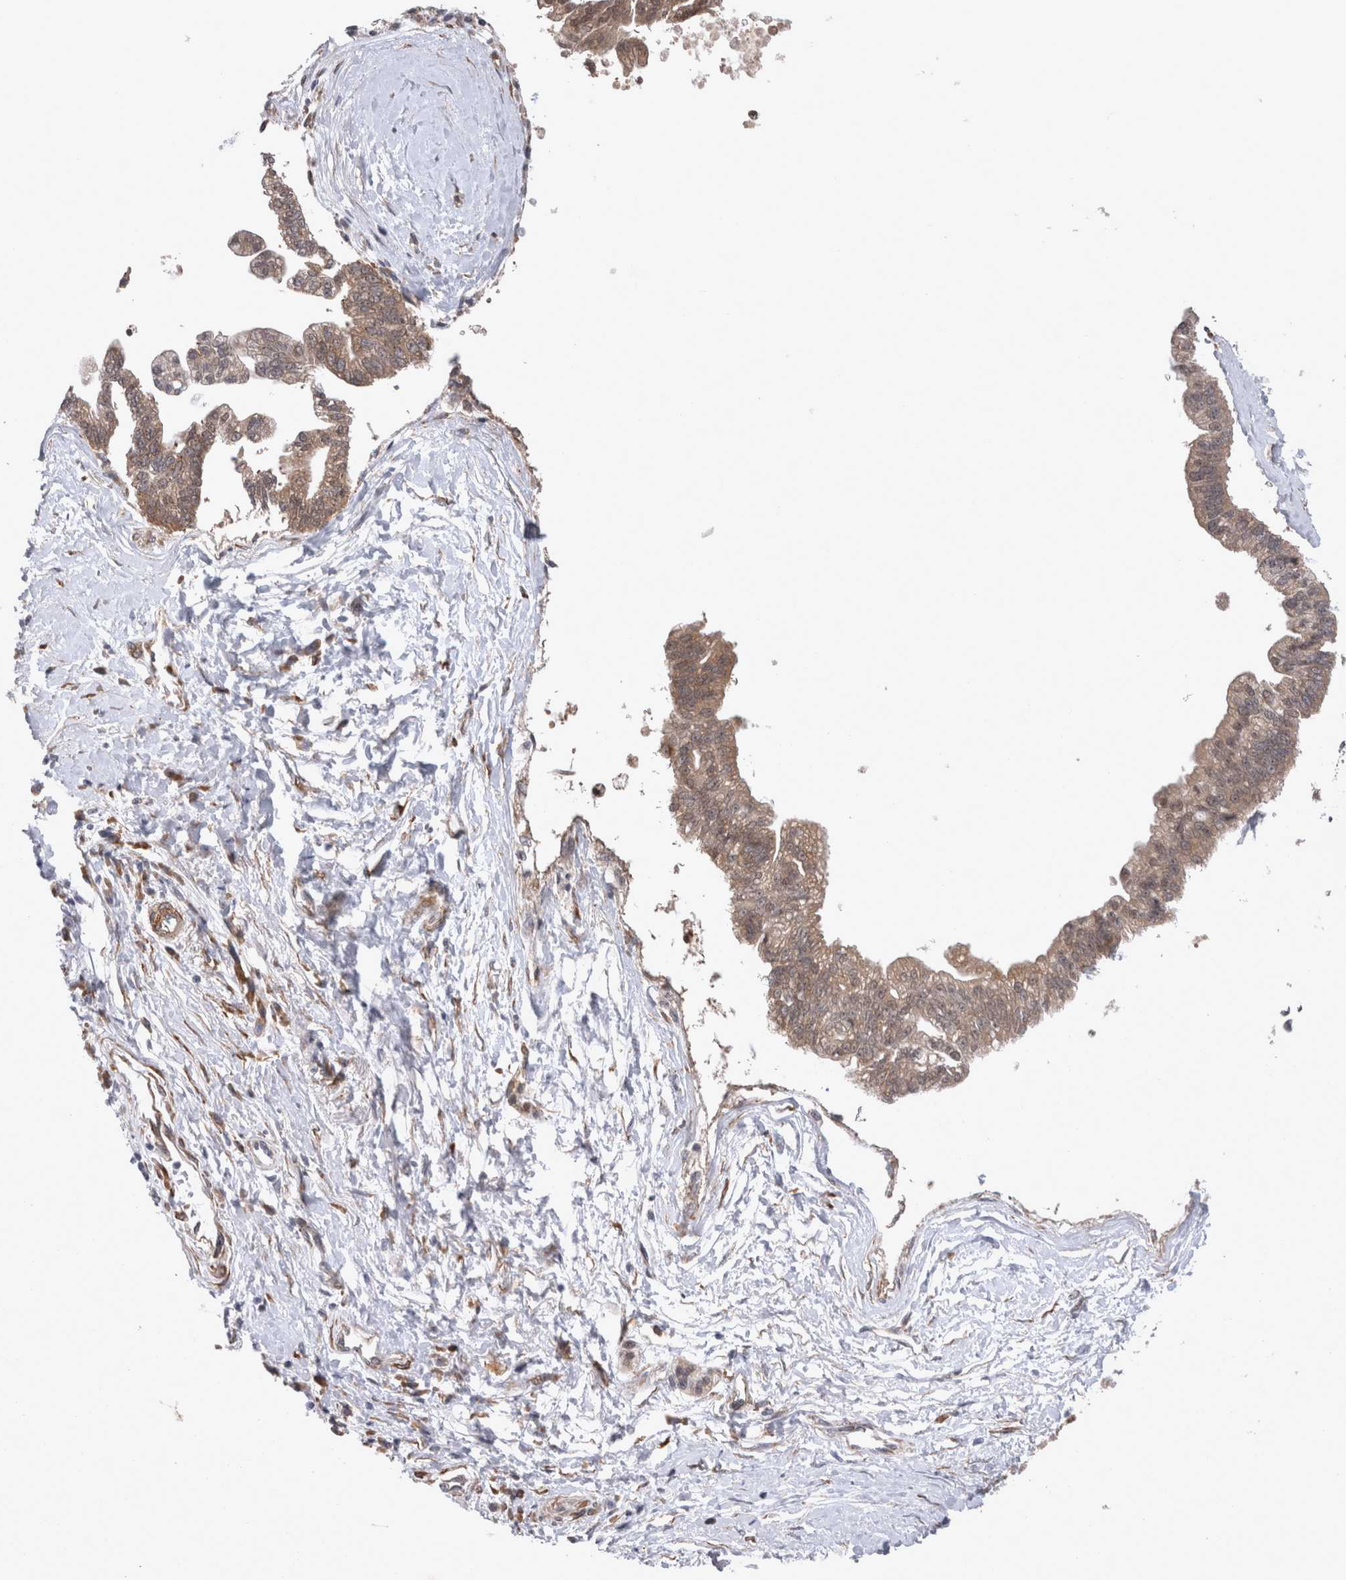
{"staining": {"intensity": "weak", "quantity": "25%-75%", "location": "cytoplasmic/membranous"}, "tissue": "pancreatic cancer", "cell_type": "Tumor cells", "image_type": "cancer", "snomed": [{"axis": "morphology", "description": "Adenocarcinoma, NOS"}, {"axis": "topography", "description": "Pancreas"}], "caption": "This micrograph shows immunohistochemistry (IHC) staining of human adenocarcinoma (pancreatic), with low weak cytoplasmic/membranous staining in approximately 25%-75% of tumor cells.", "gene": "DDX6", "patient": {"sex": "male", "age": 72}}